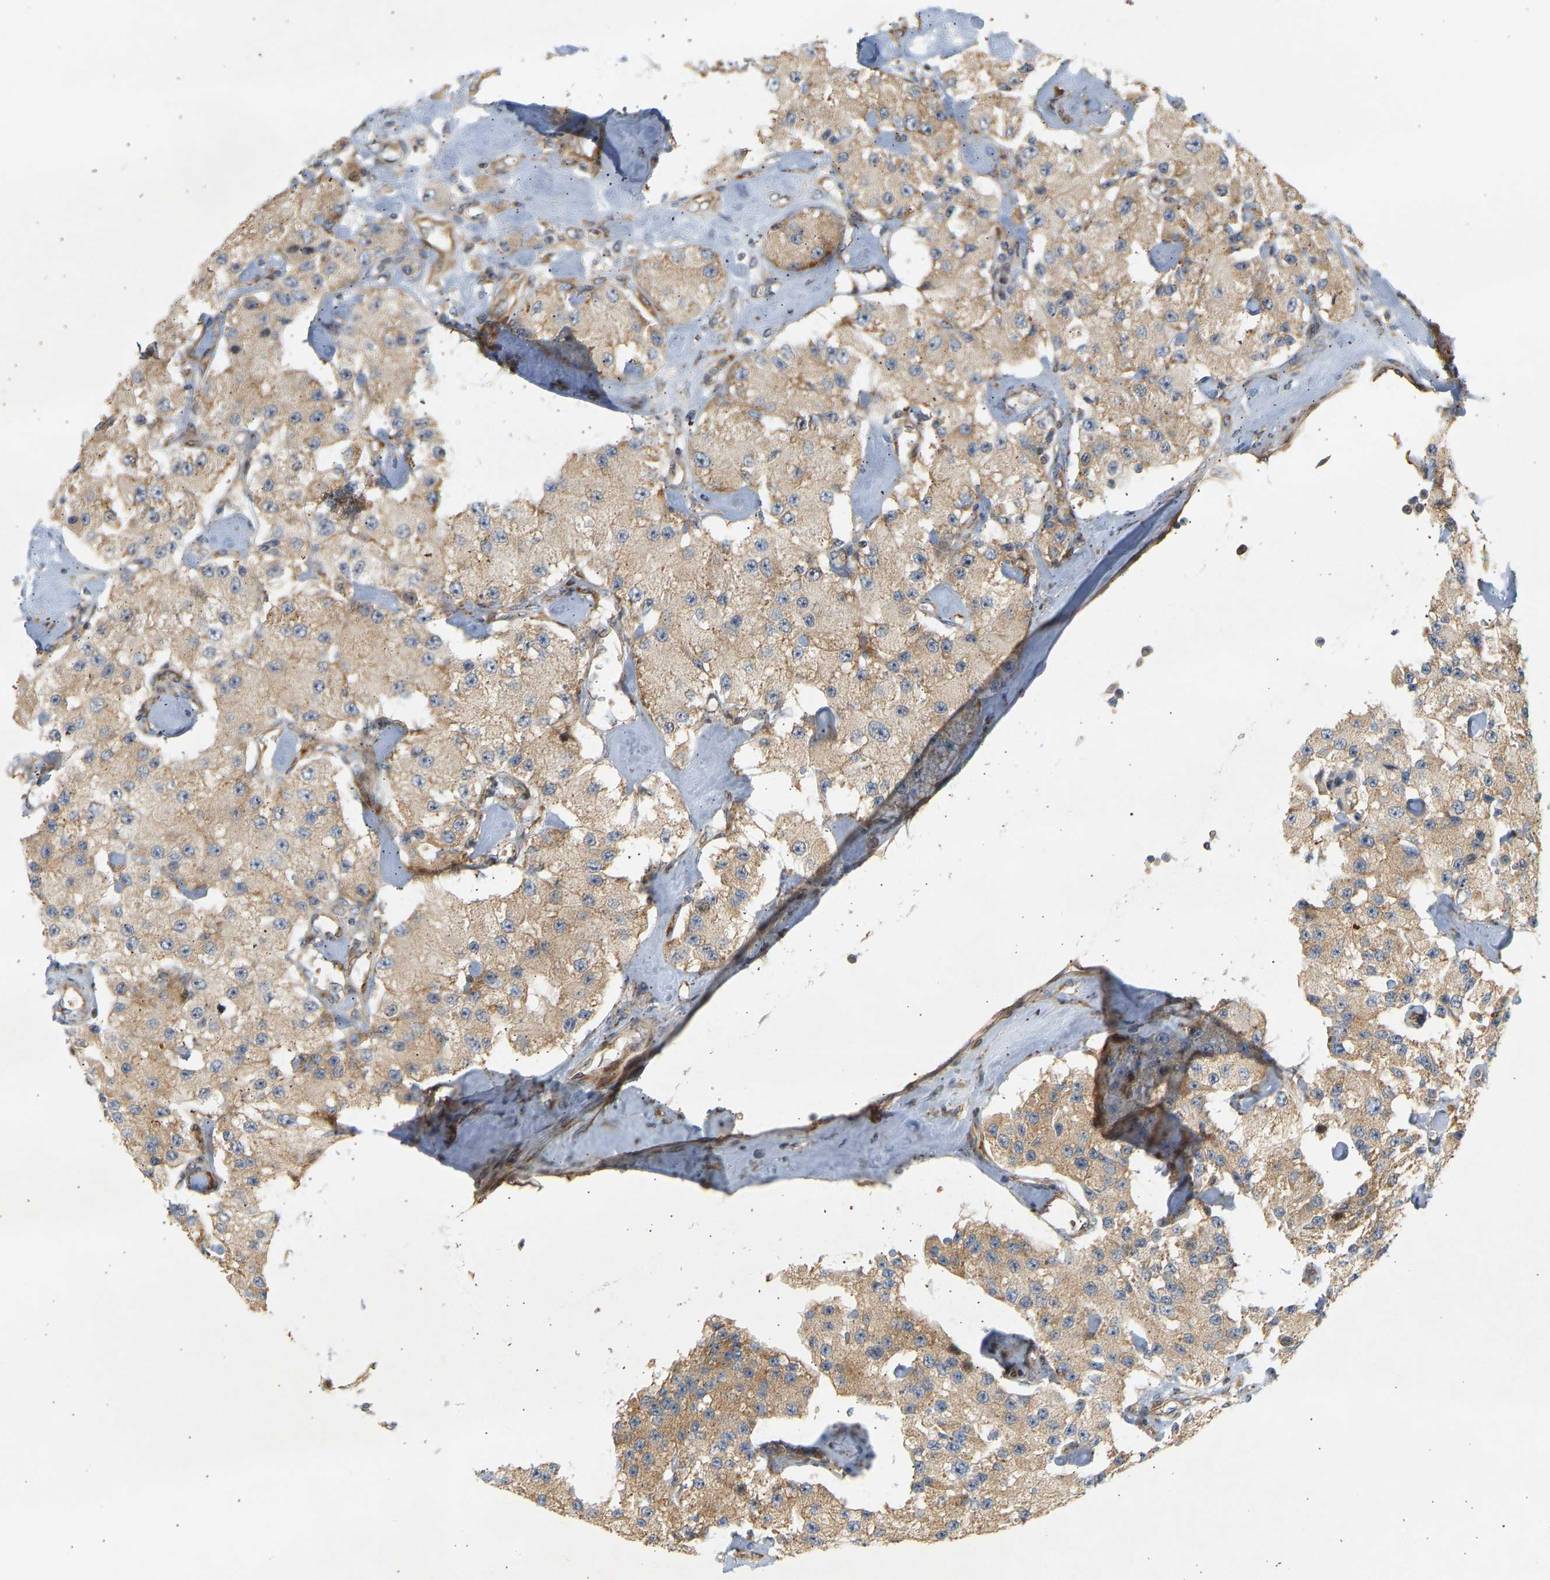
{"staining": {"intensity": "moderate", "quantity": ">75%", "location": "cytoplasmic/membranous"}, "tissue": "carcinoid", "cell_type": "Tumor cells", "image_type": "cancer", "snomed": [{"axis": "morphology", "description": "Carcinoid, malignant, NOS"}, {"axis": "topography", "description": "Pancreas"}], "caption": "Immunohistochemistry (IHC) of carcinoid shows medium levels of moderate cytoplasmic/membranous positivity in about >75% of tumor cells. The staining is performed using DAB (3,3'-diaminobenzidine) brown chromogen to label protein expression. The nuclei are counter-stained blue using hematoxylin.", "gene": "RPS14", "patient": {"sex": "male", "age": 41}}